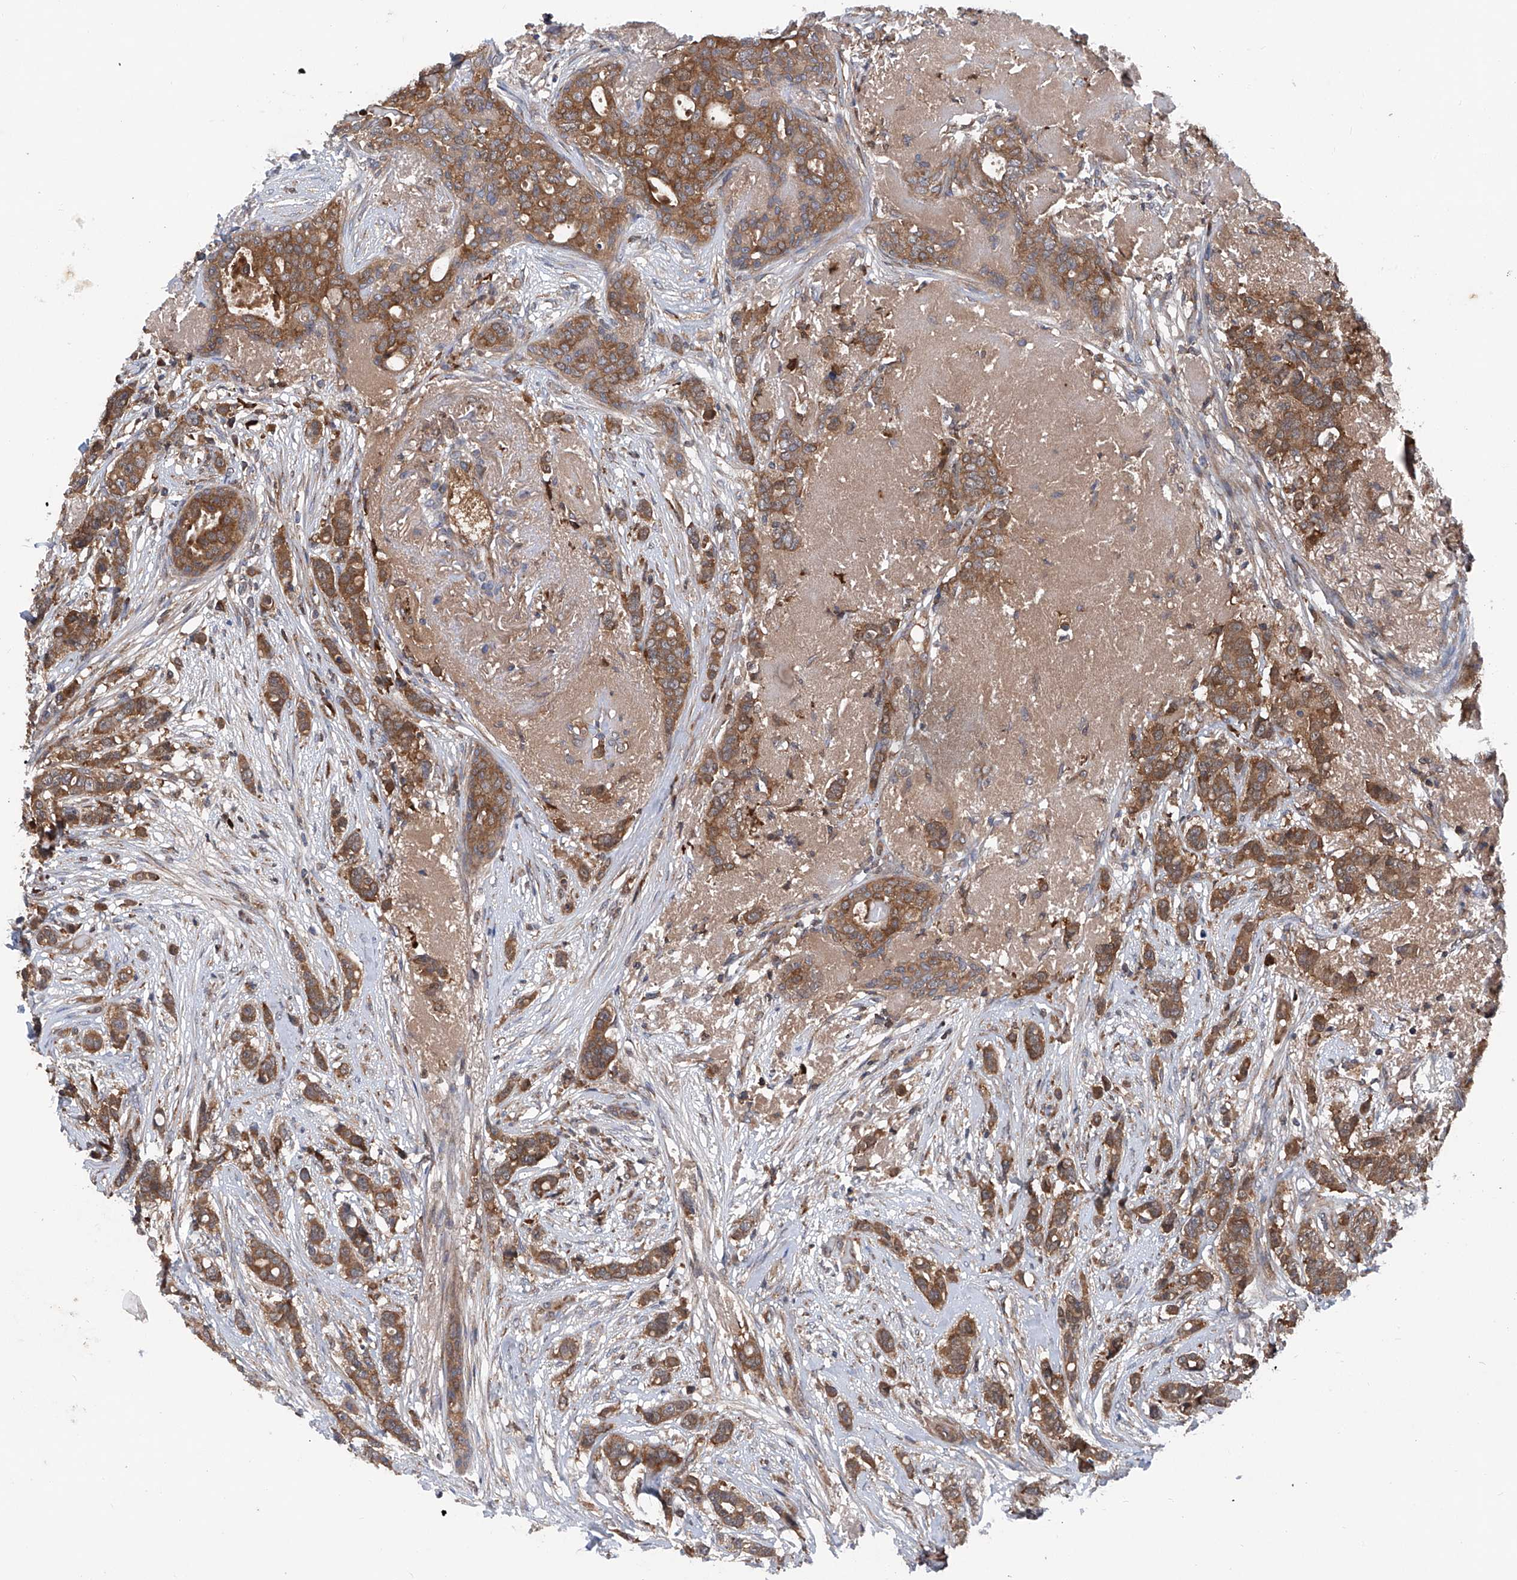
{"staining": {"intensity": "moderate", "quantity": ">75%", "location": "cytoplasmic/membranous"}, "tissue": "breast cancer", "cell_type": "Tumor cells", "image_type": "cancer", "snomed": [{"axis": "morphology", "description": "Lobular carcinoma"}, {"axis": "topography", "description": "Breast"}], "caption": "IHC (DAB) staining of human breast cancer (lobular carcinoma) exhibits moderate cytoplasmic/membranous protein staining in approximately >75% of tumor cells. (brown staining indicates protein expression, while blue staining denotes nuclei).", "gene": "ASCC3", "patient": {"sex": "female", "age": 51}}